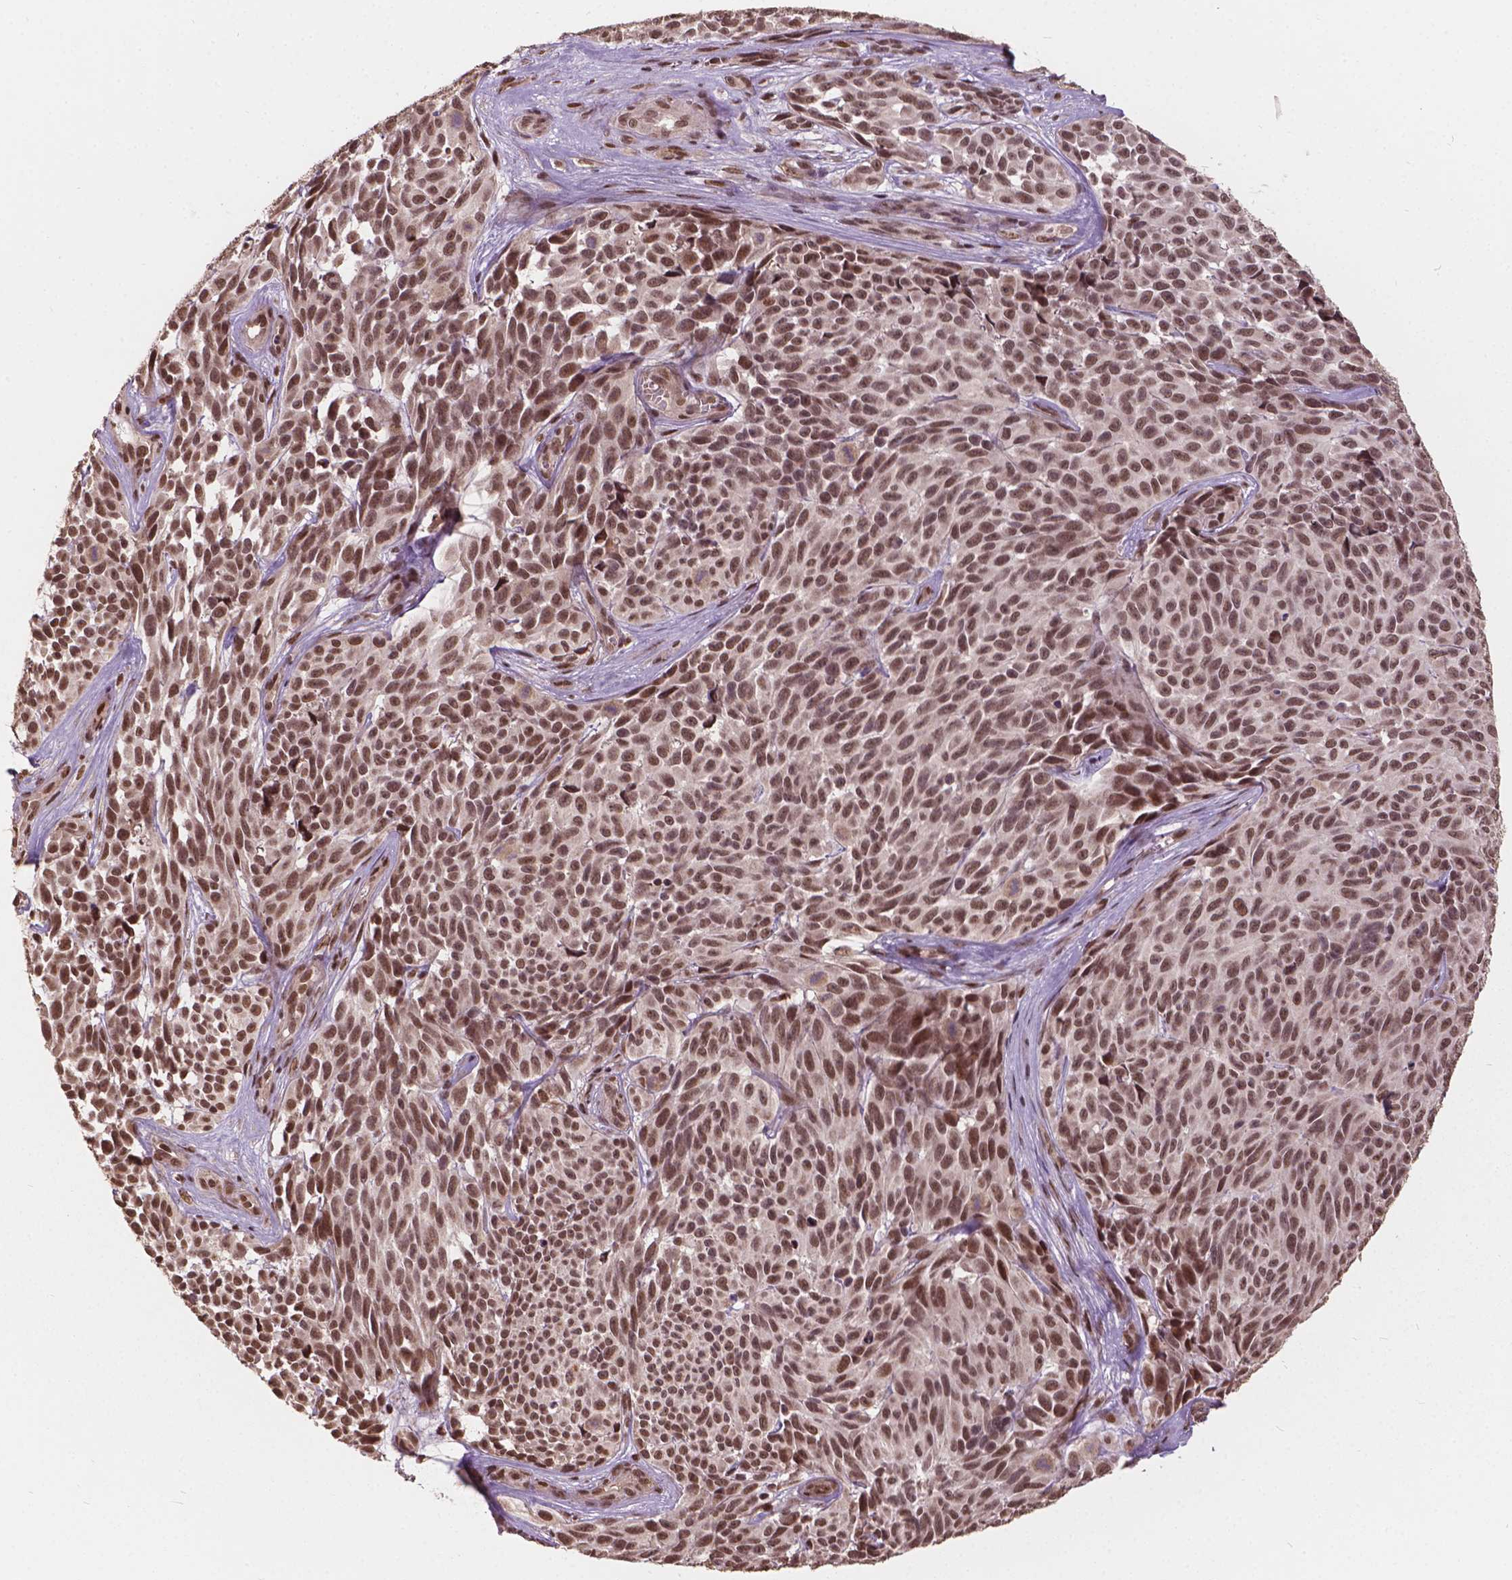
{"staining": {"intensity": "moderate", "quantity": ">75%", "location": "nuclear"}, "tissue": "melanoma", "cell_type": "Tumor cells", "image_type": "cancer", "snomed": [{"axis": "morphology", "description": "Malignant melanoma, NOS"}, {"axis": "topography", "description": "Skin"}], "caption": "Immunohistochemistry staining of melanoma, which reveals medium levels of moderate nuclear positivity in about >75% of tumor cells indicating moderate nuclear protein positivity. The staining was performed using DAB (3,3'-diaminobenzidine) (brown) for protein detection and nuclei were counterstained in hematoxylin (blue).", "gene": "GPS2", "patient": {"sex": "female", "age": 88}}